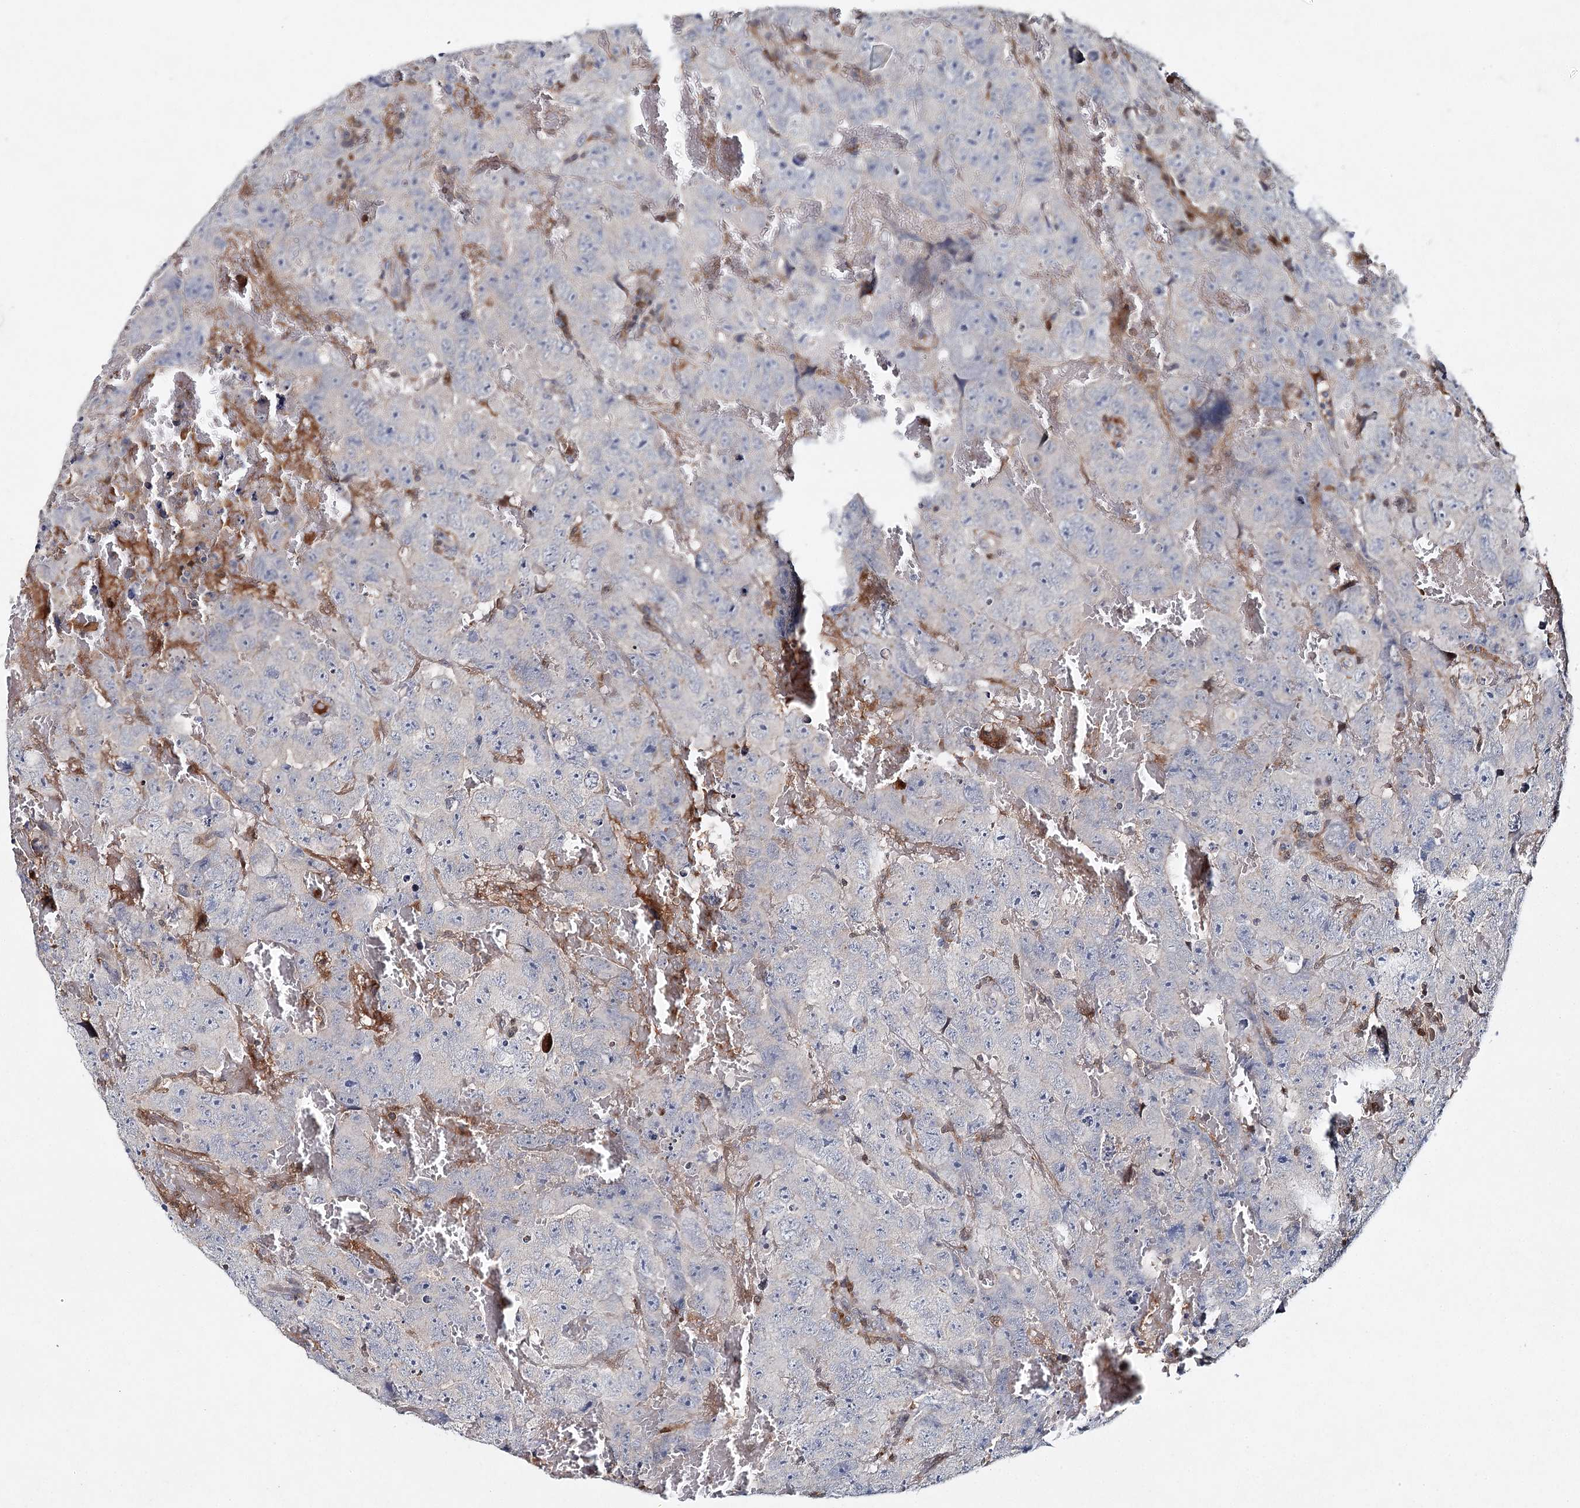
{"staining": {"intensity": "negative", "quantity": "none", "location": "none"}, "tissue": "testis cancer", "cell_type": "Tumor cells", "image_type": "cancer", "snomed": [{"axis": "morphology", "description": "Carcinoma, Embryonal, NOS"}, {"axis": "topography", "description": "Testis"}], "caption": "Human embryonal carcinoma (testis) stained for a protein using immunohistochemistry (IHC) displays no positivity in tumor cells.", "gene": "SLC41A2", "patient": {"sex": "male", "age": 45}}